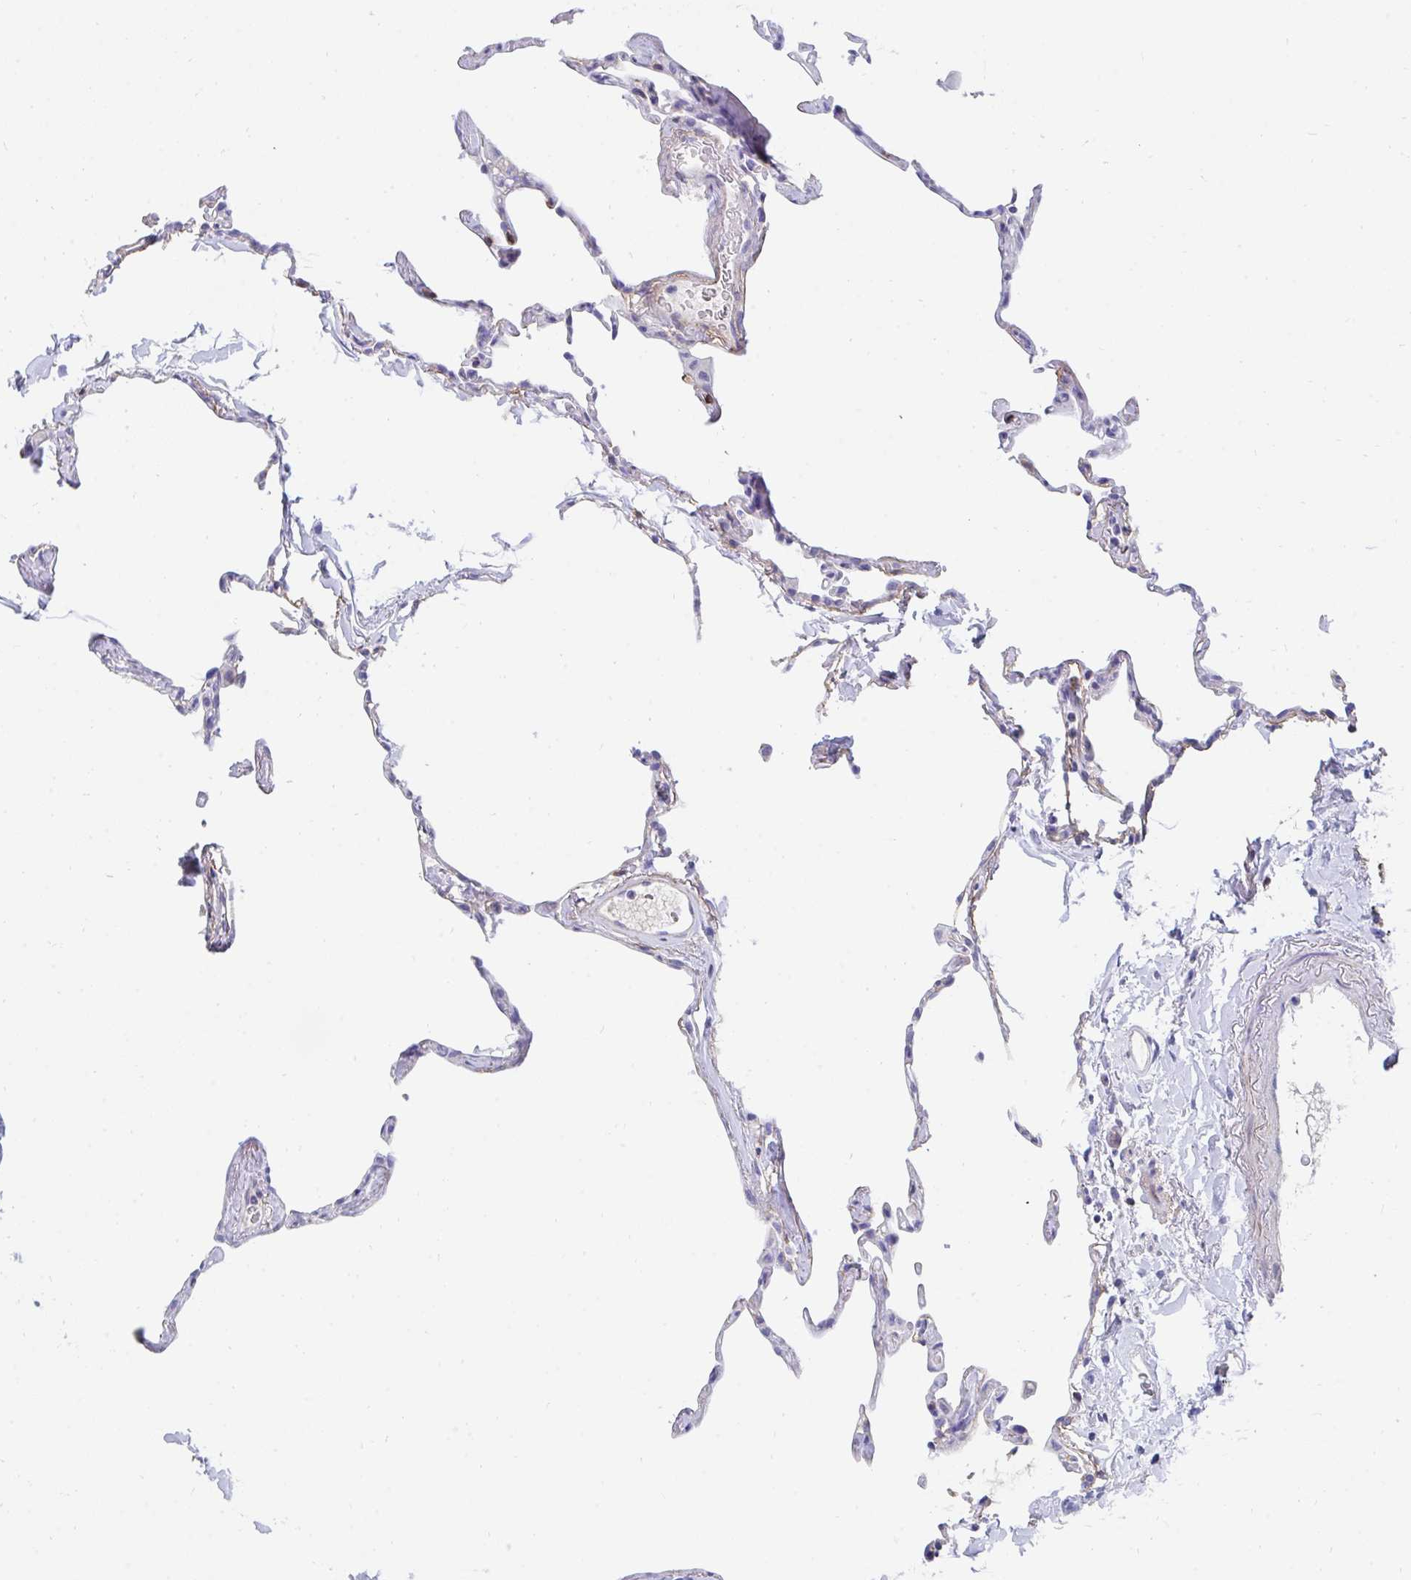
{"staining": {"intensity": "negative", "quantity": "none", "location": "none"}, "tissue": "lung", "cell_type": "Alveolar cells", "image_type": "normal", "snomed": [{"axis": "morphology", "description": "Normal tissue, NOS"}, {"axis": "topography", "description": "Lung"}], "caption": "Immunohistochemical staining of unremarkable human lung displays no significant expression in alveolar cells.", "gene": "CD7", "patient": {"sex": "male", "age": 65}}